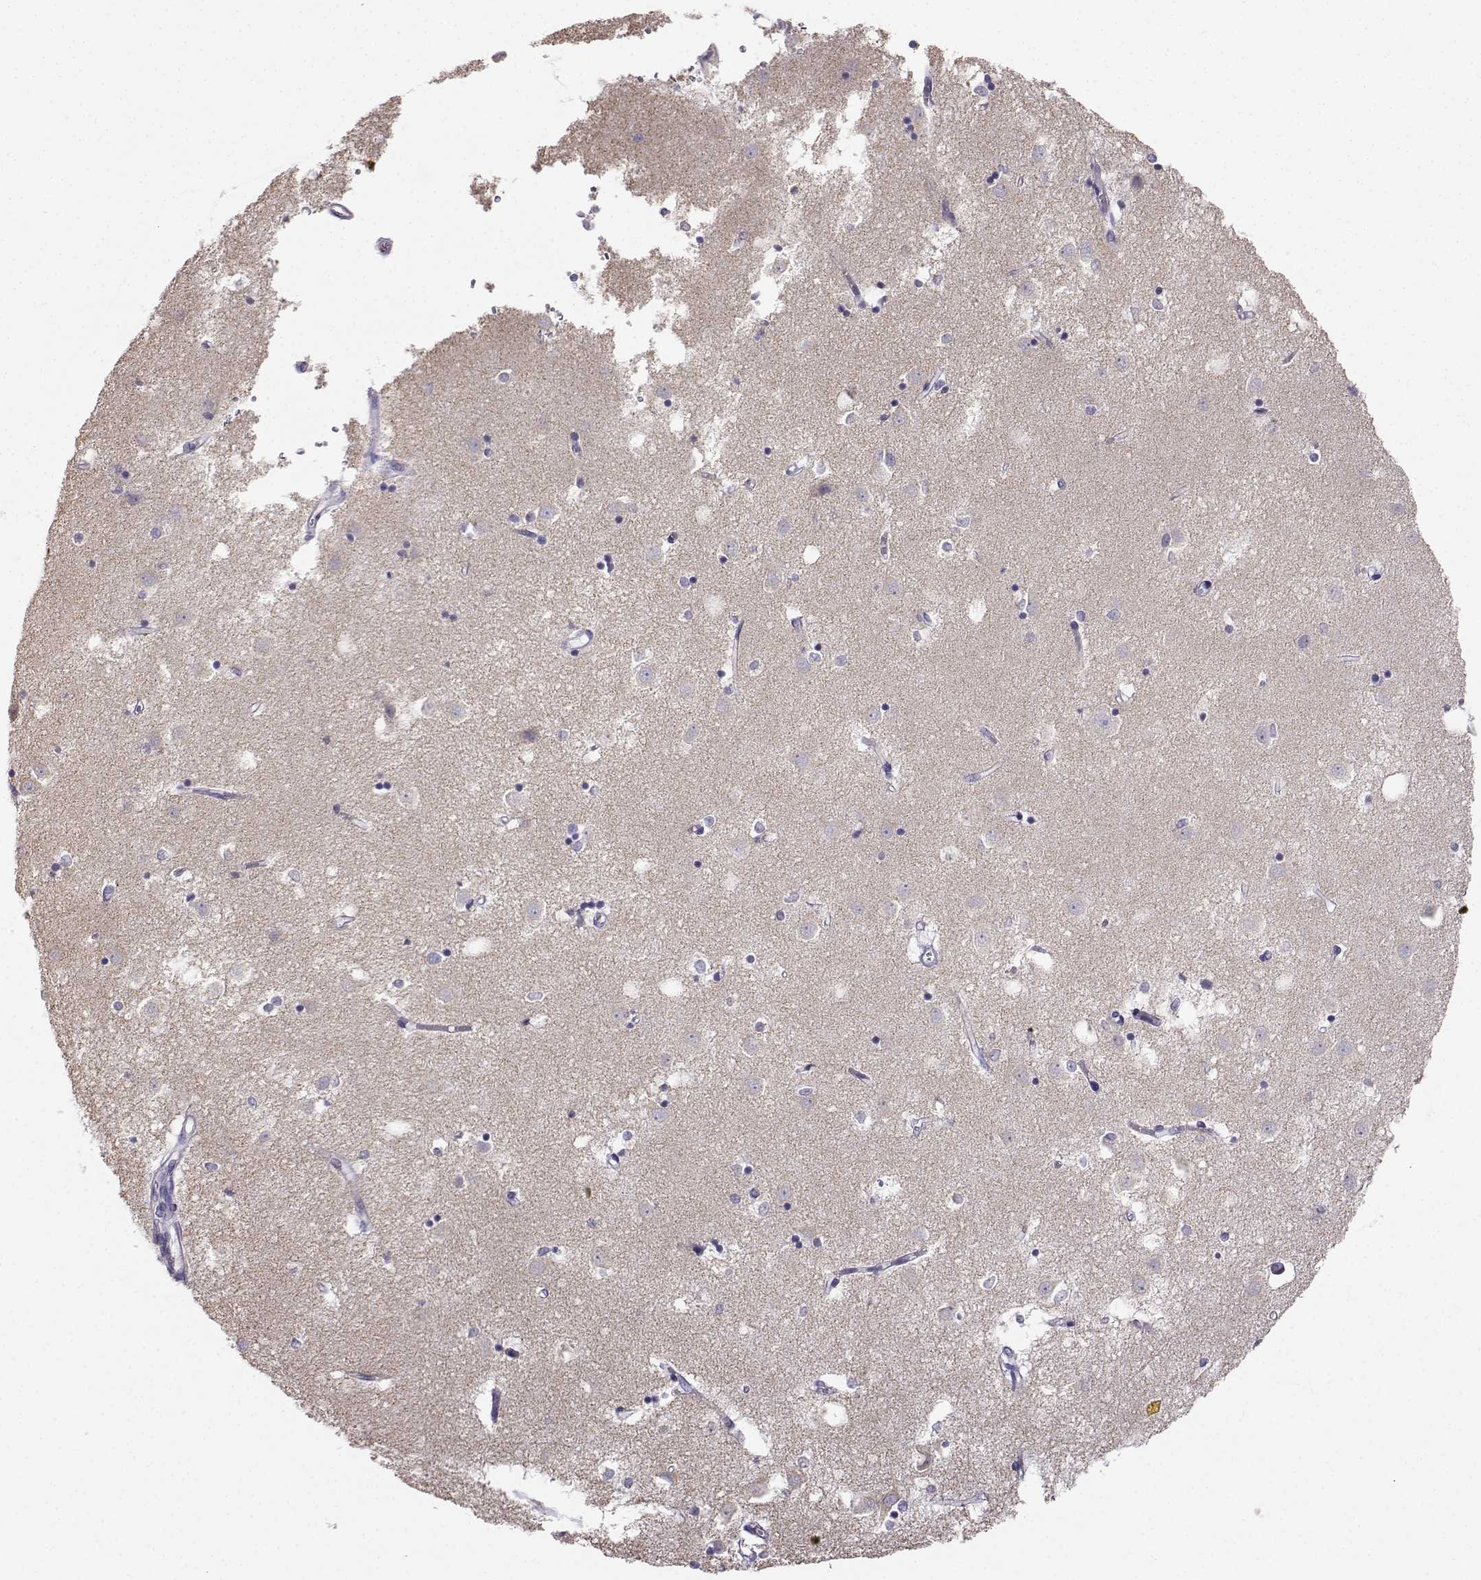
{"staining": {"intensity": "negative", "quantity": "none", "location": "none"}, "tissue": "caudate", "cell_type": "Glial cells", "image_type": "normal", "snomed": [{"axis": "morphology", "description": "Normal tissue, NOS"}, {"axis": "topography", "description": "Lateral ventricle wall"}], "caption": "Glial cells show no significant expression in unremarkable caudate. (DAB (3,3'-diaminobenzidine) IHC, high magnification).", "gene": "AVP", "patient": {"sex": "male", "age": 54}}